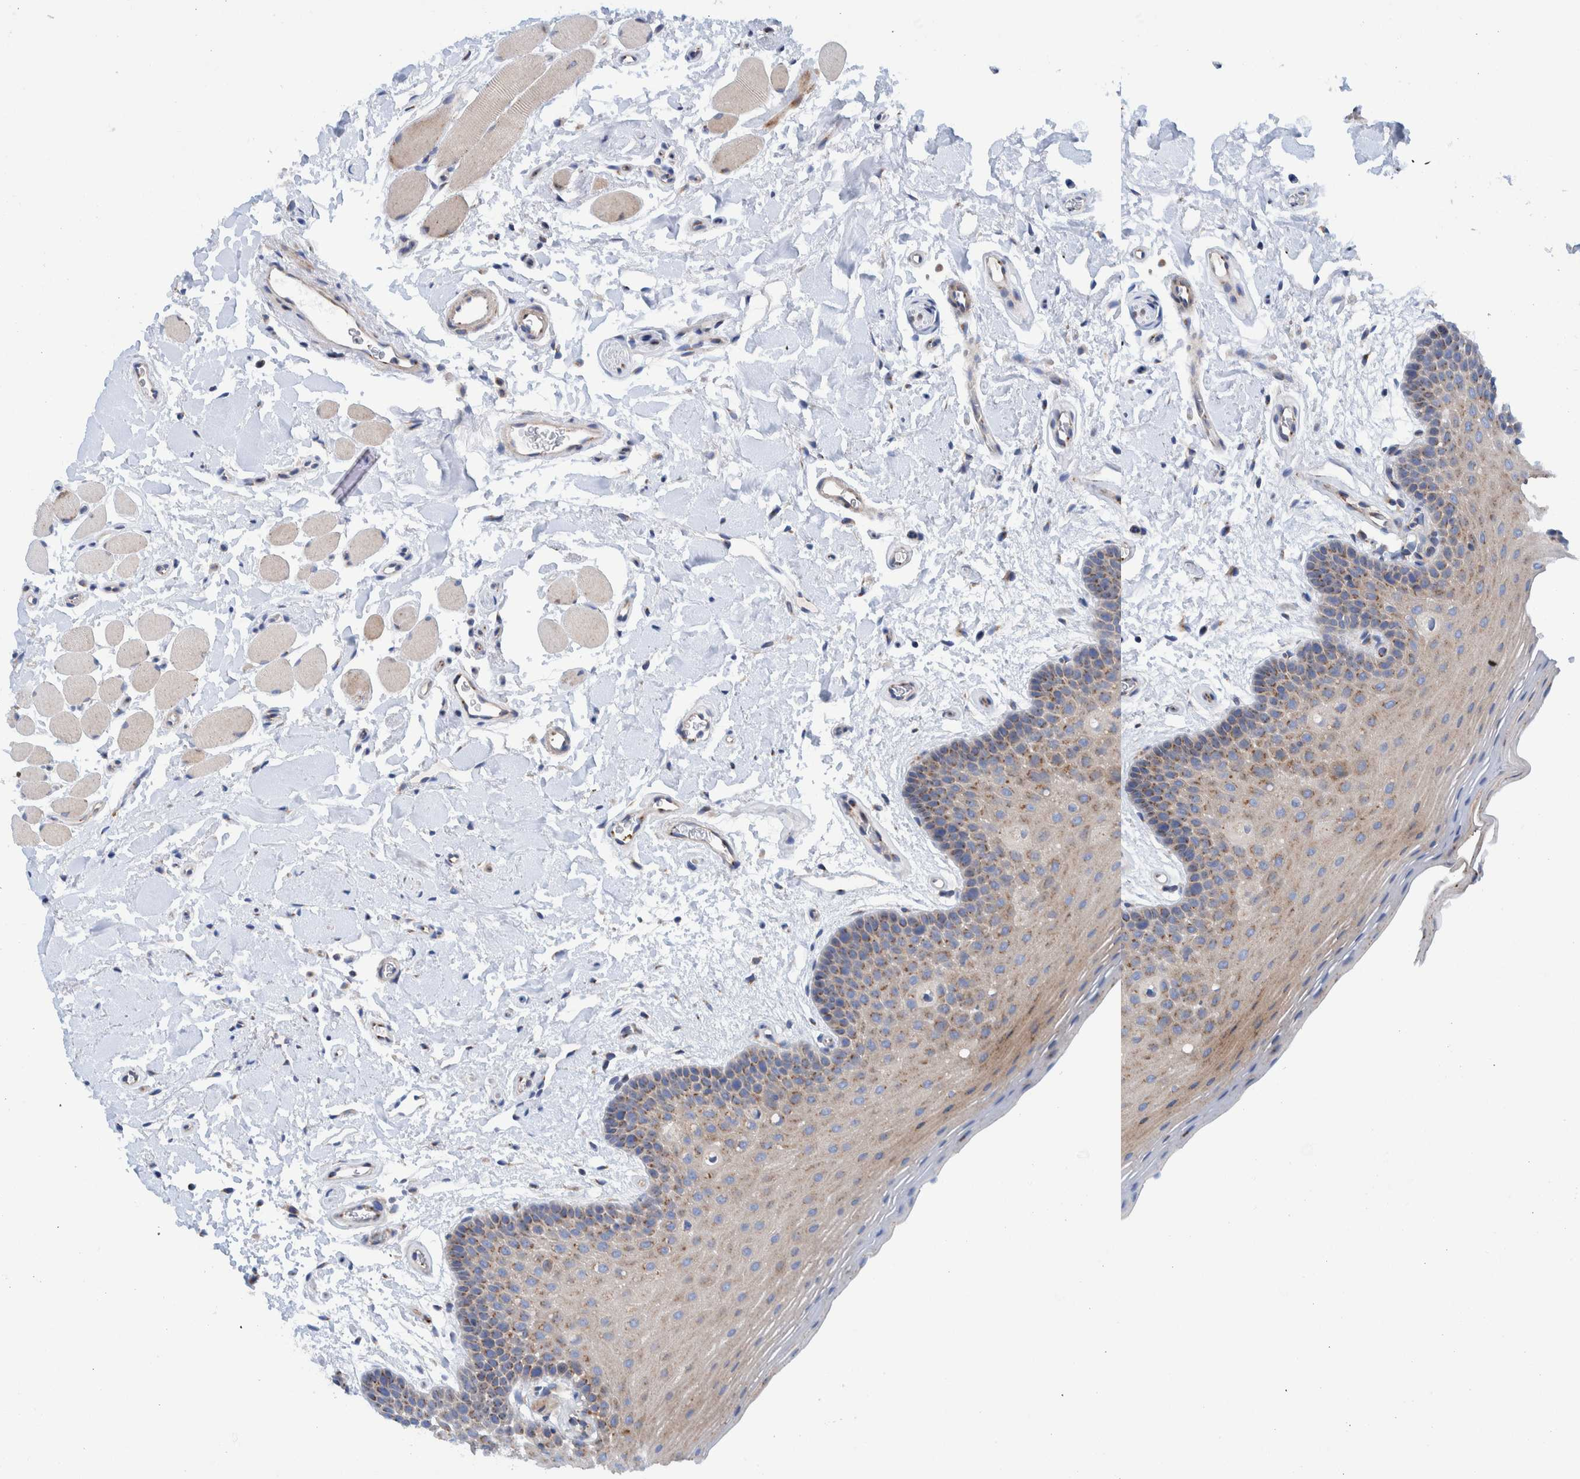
{"staining": {"intensity": "moderate", "quantity": "<25%", "location": "cytoplasmic/membranous"}, "tissue": "oral mucosa", "cell_type": "Squamous epithelial cells", "image_type": "normal", "snomed": [{"axis": "morphology", "description": "Normal tissue, NOS"}, {"axis": "topography", "description": "Oral tissue"}], "caption": "Brown immunohistochemical staining in normal human oral mucosa displays moderate cytoplasmic/membranous expression in about <25% of squamous epithelial cells. (DAB (3,3'-diaminobenzidine) = brown stain, brightfield microscopy at high magnification).", "gene": "TRIM58", "patient": {"sex": "male", "age": 62}}